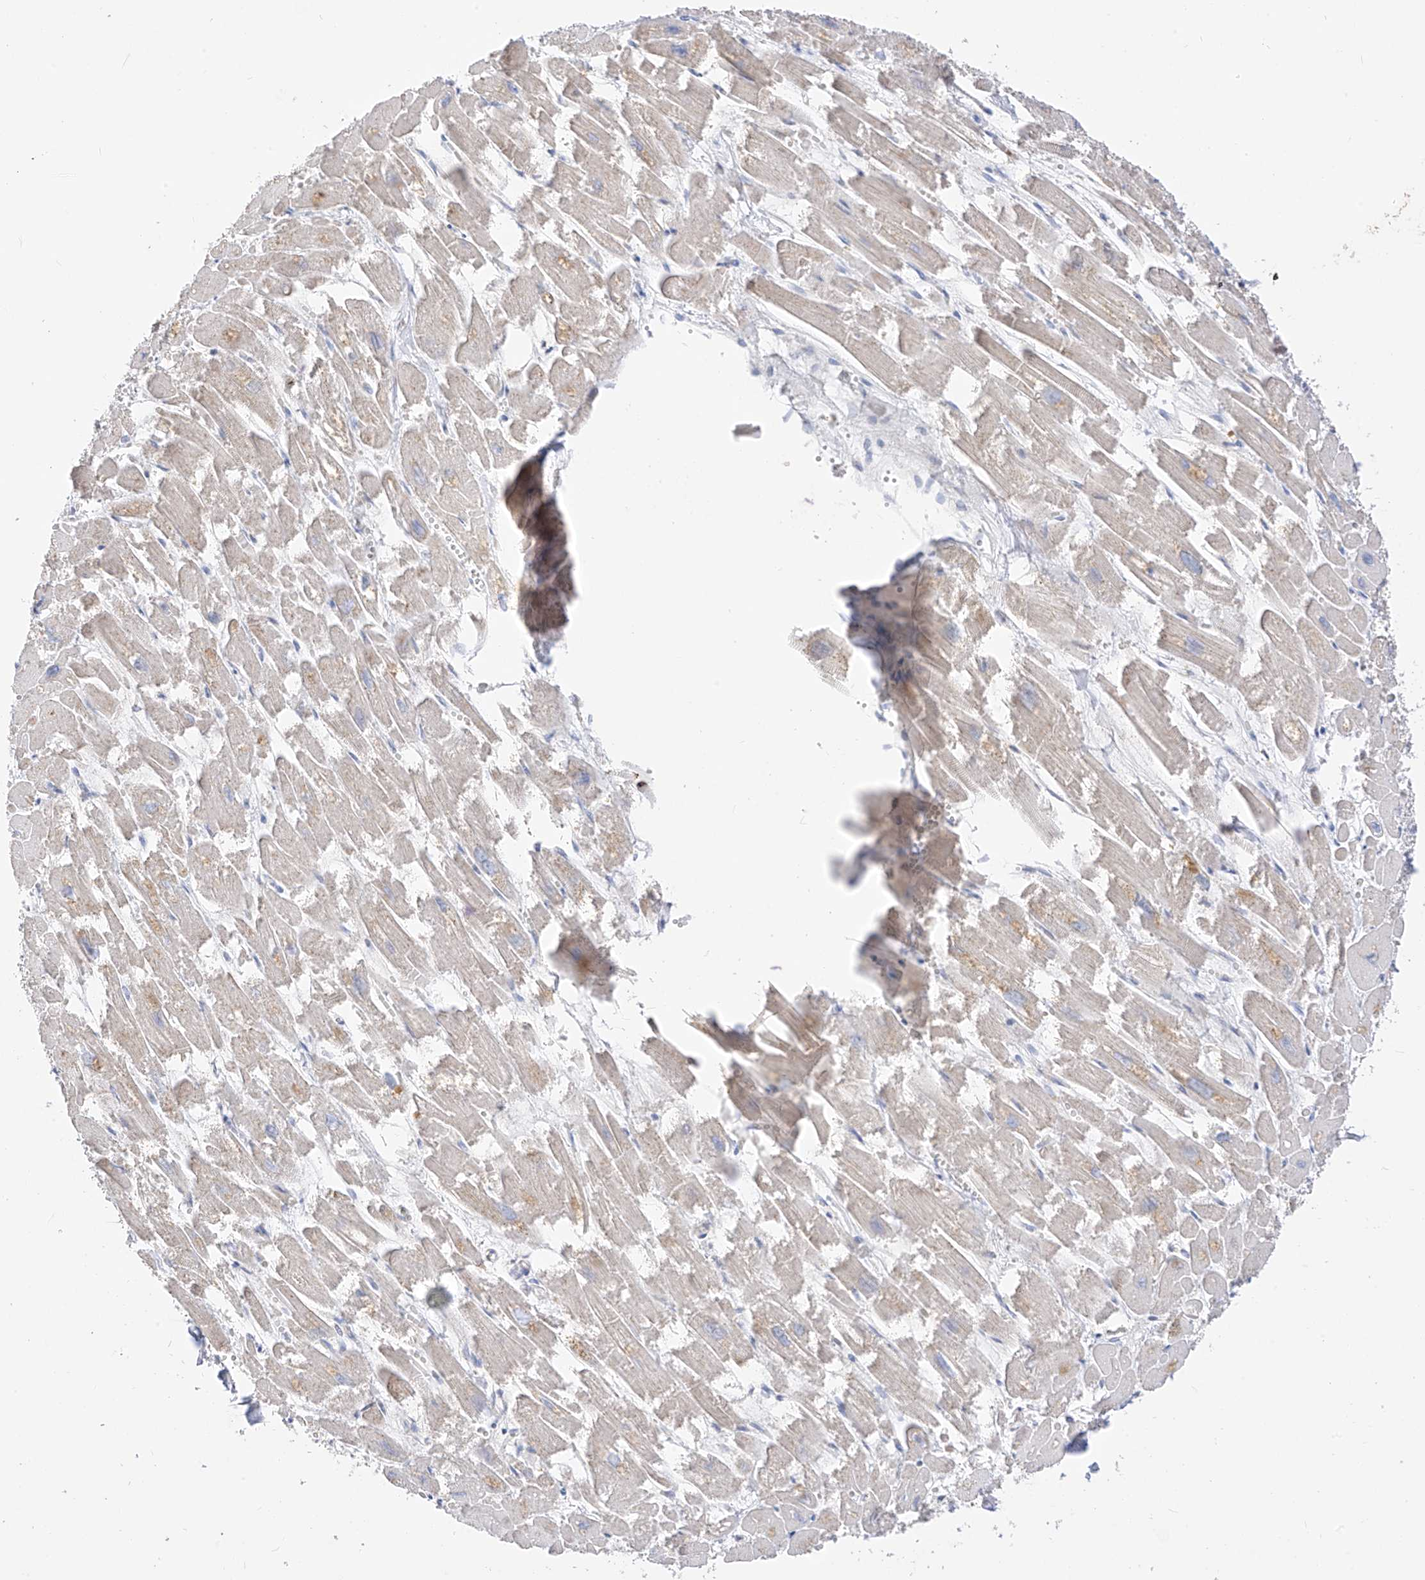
{"staining": {"intensity": "negative", "quantity": "none", "location": "none"}, "tissue": "heart muscle", "cell_type": "Cardiomyocytes", "image_type": "normal", "snomed": [{"axis": "morphology", "description": "Normal tissue, NOS"}, {"axis": "topography", "description": "Heart"}], "caption": "DAB (3,3'-diaminobenzidine) immunohistochemical staining of benign human heart muscle demonstrates no significant expression in cardiomyocytes.", "gene": "RASA2", "patient": {"sex": "male", "age": 54}}